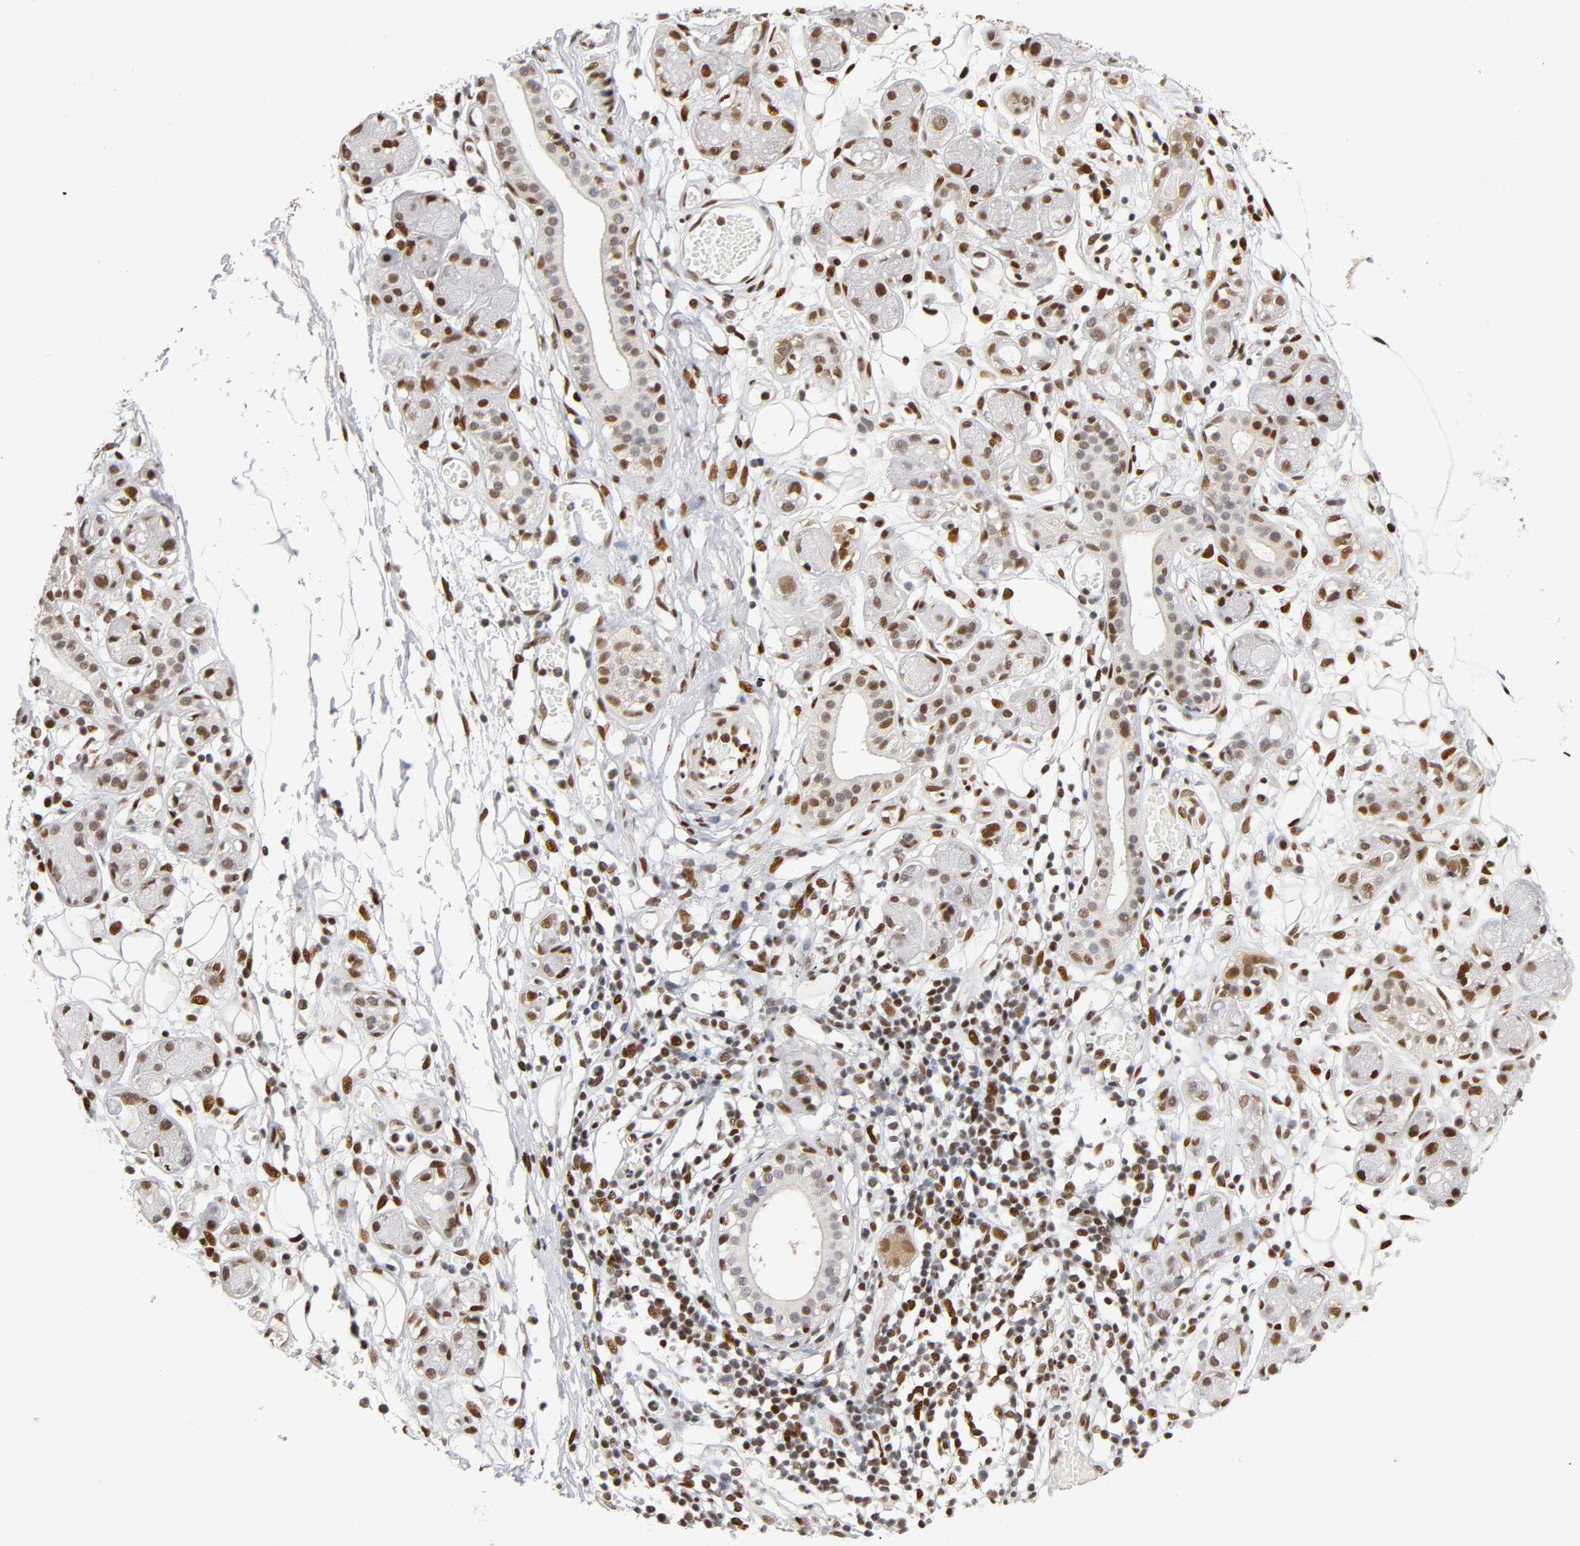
{"staining": {"intensity": "strong", "quantity": ">75%", "location": "nuclear"}, "tissue": "soft tissue", "cell_type": "Fibroblasts", "image_type": "normal", "snomed": [{"axis": "morphology", "description": "Normal tissue, NOS"}, {"axis": "morphology", "description": "Inflammation, NOS"}, {"axis": "topography", "description": "Vascular tissue"}, {"axis": "topography", "description": "Salivary gland"}], "caption": "Fibroblasts display high levels of strong nuclear positivity in approximately >75% of cells in unremarkable human soft tissue. (DAB IHC with brightfield microscopy, high magnification).", "gene": "NR3C1", "patient": {"sex": "female", "age": 75}}